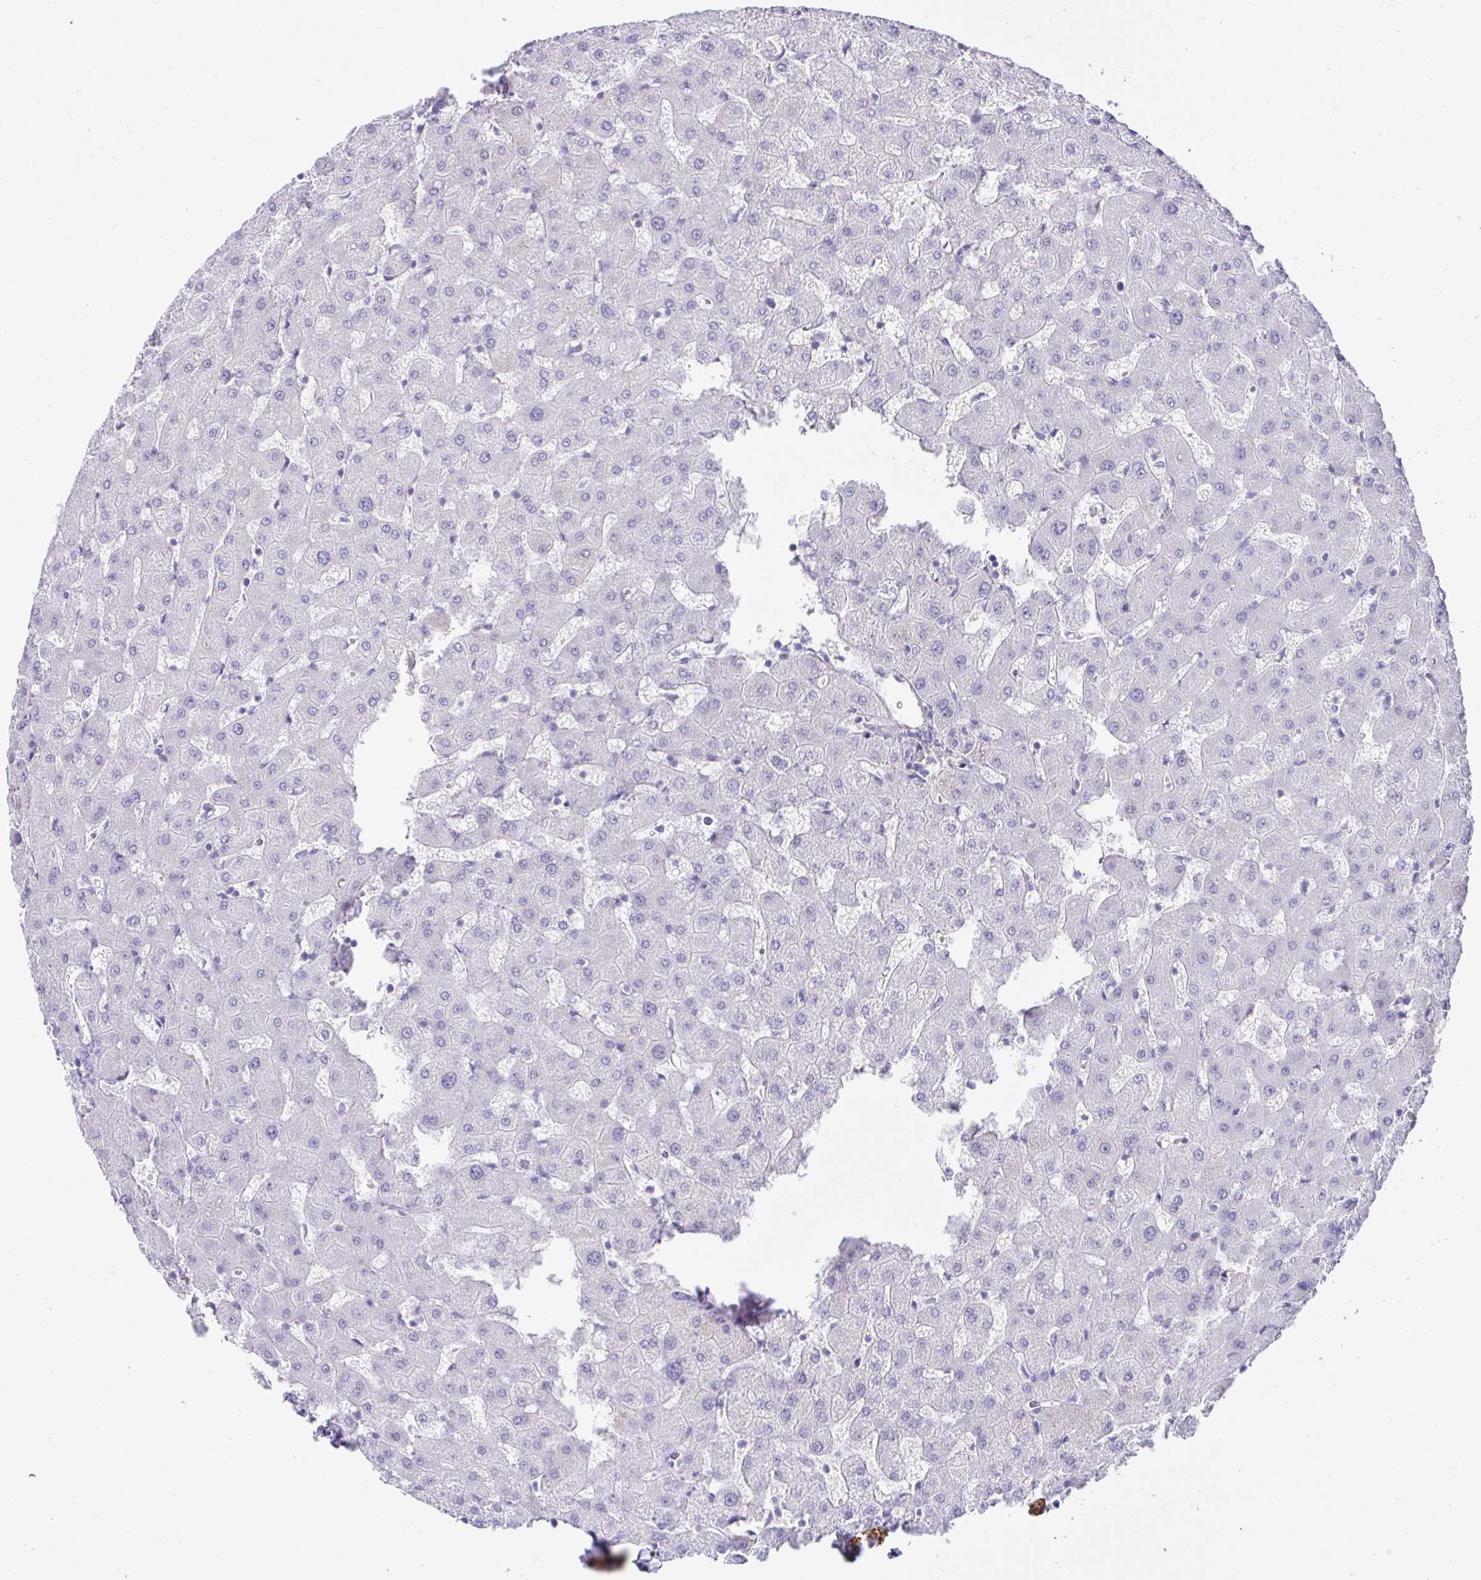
{"staining": {"intensity": "negative", "quantity": "none", "location": "none"}, "tissue": "liver", "cell_type": "Cholangiocytes", "image_type": "normal", "snomed": [{"axis": "morphology", "description": "Normal tissue, NOS"}, {"axis": "topography", "description": "Liver"}], "caption": "Unremarkable liver was stained to show a protein in brown. There is no significant positivity in cholangiocytes. (DAB (3,3'-diaminobenzidine) IHC visualized using brightfield microscopy, high magnification).", "gene": "FBXO34", "patient": {"sex": "female", "age": 63}}